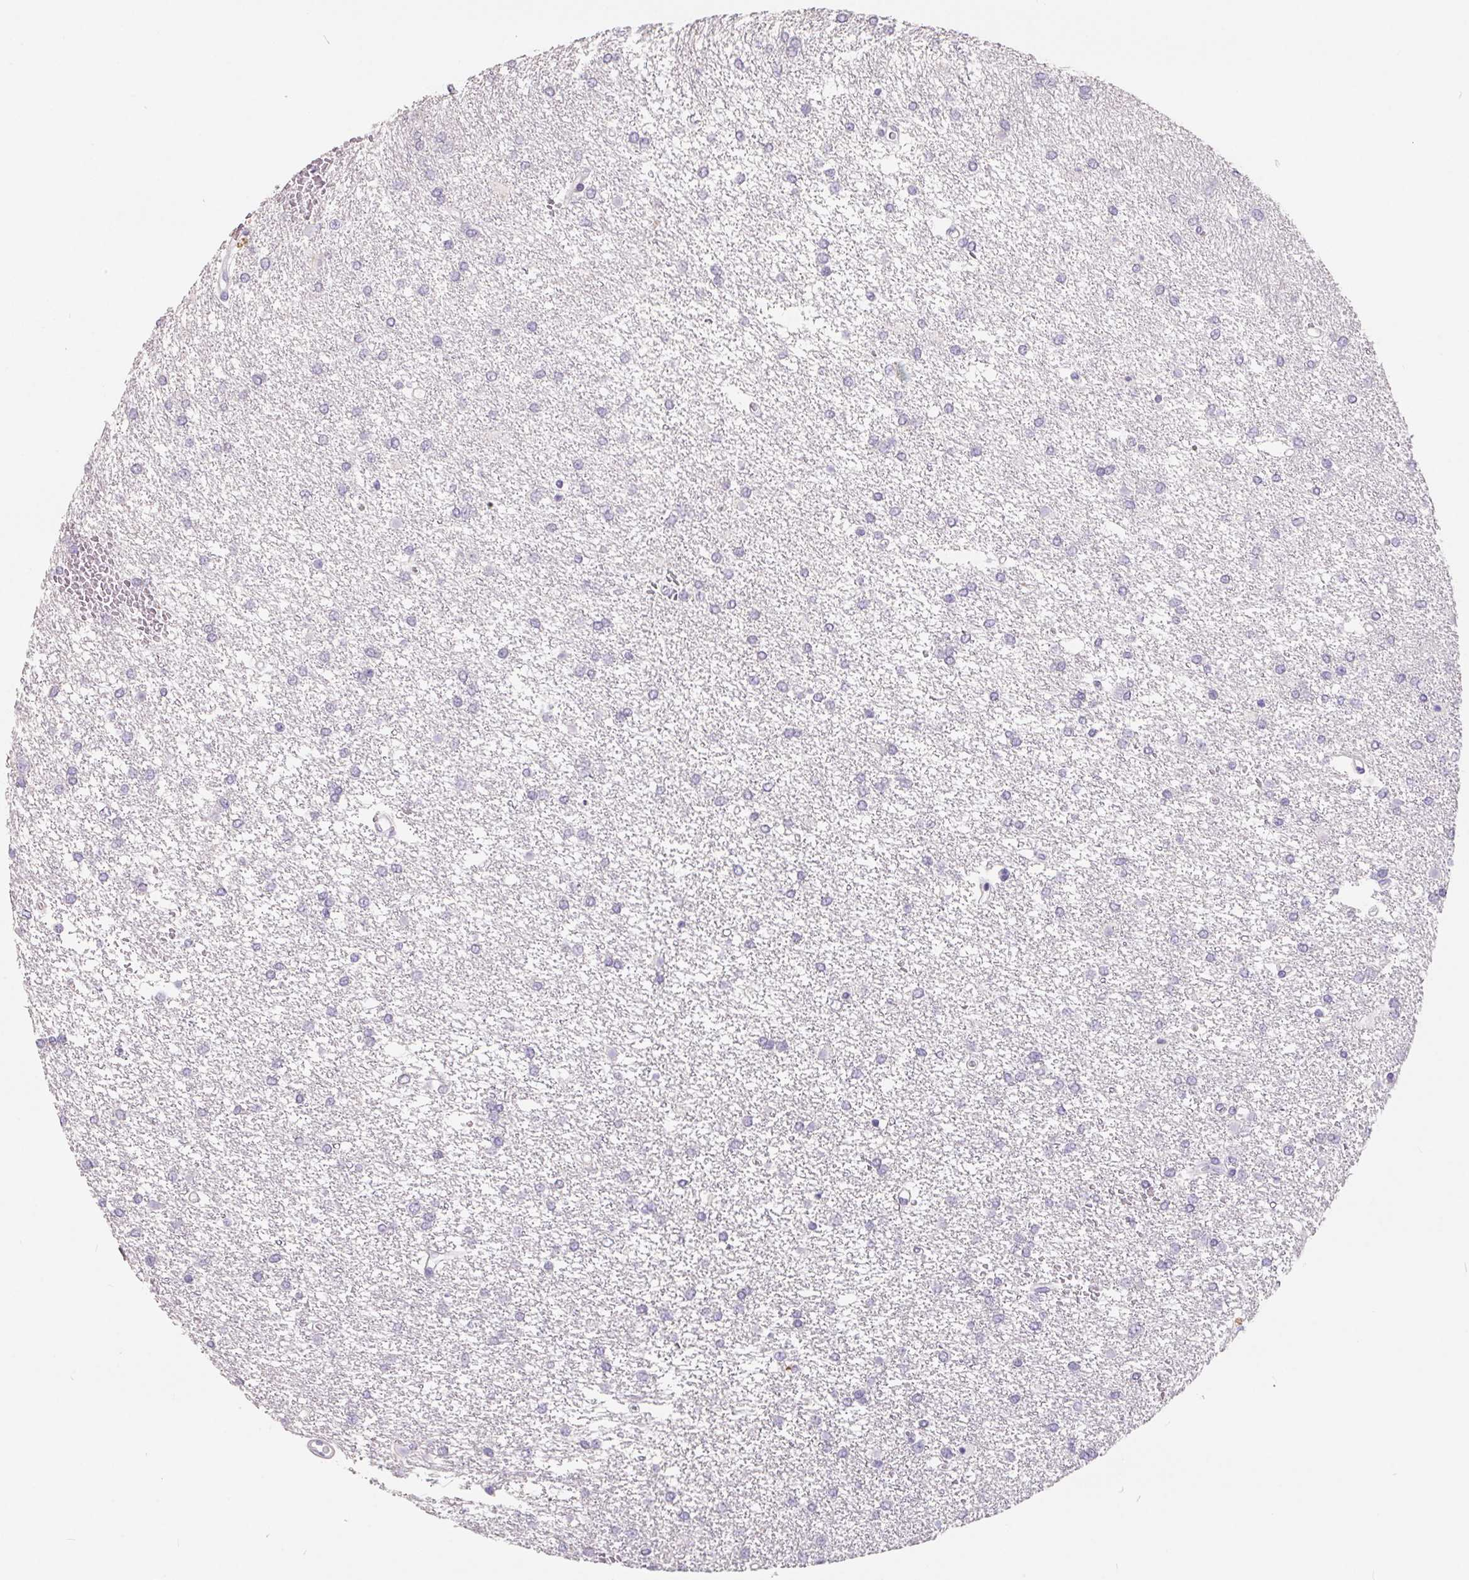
{"staining": {"intensity": "negative", "quantity": "none", "location": "none"}, "tissue": "glioma", "cell_type": "Tumor cells", "image_type": "cancer", "snomed": [{"axis": "morphology", "description": "Glioma, malignant, High grade"}, {"axis": "topography", "description": "Brain"}], "caption": "The IHC histopathology image has no significant staining in tumor cells of malignant high-grade glioma tissue. Nuclei are stained in blue.", "gene": "FDX1", "patient": {"sex": "female", "age": 61}}